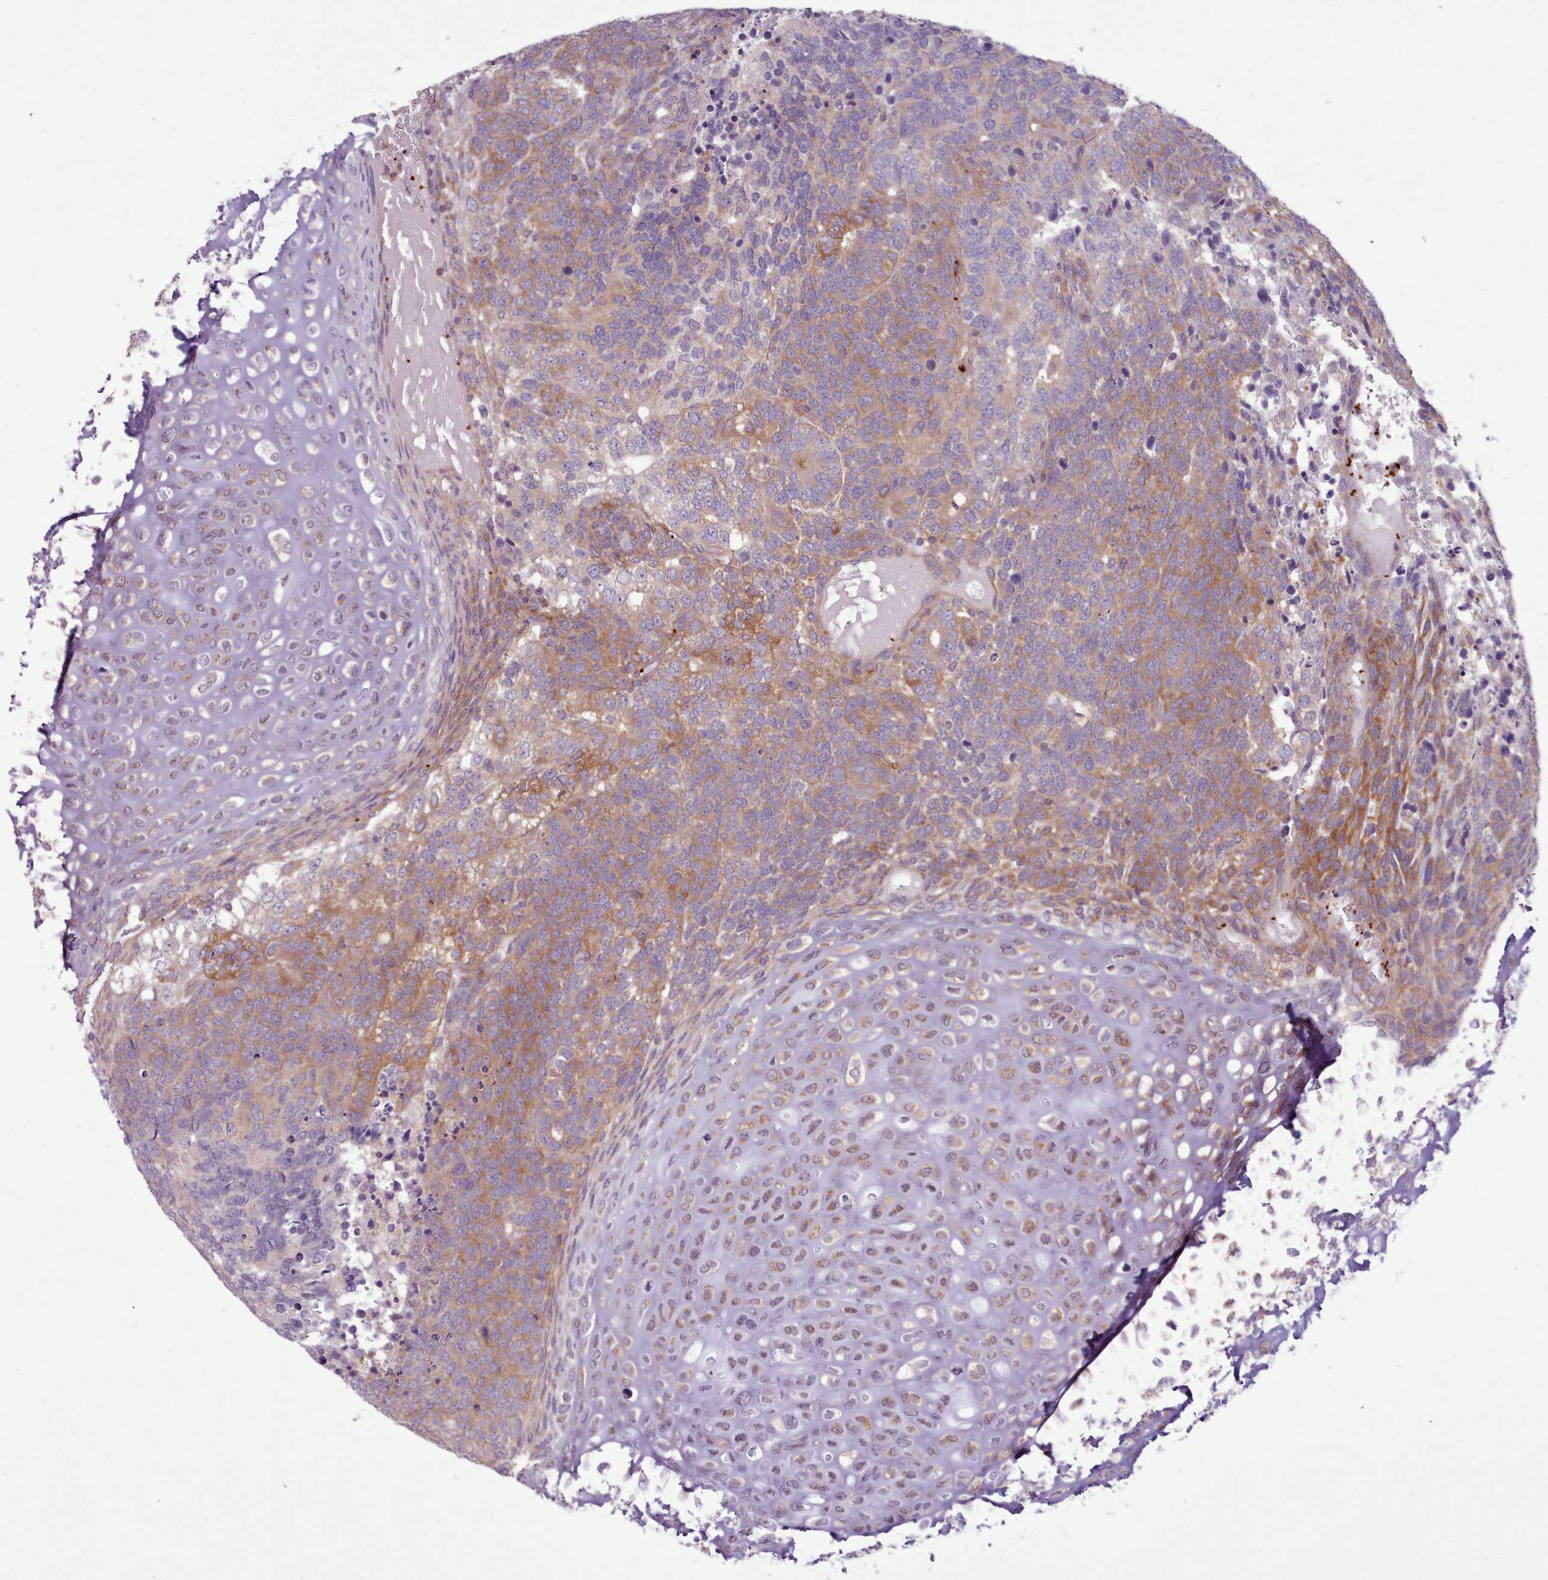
{"staining": {"intensity": "moderate", "quantity": "25%-75%", "location": "cytoplasmic/membranous"}, "tissue": "testis cancer", "cell_type": "Tumor cells", "image_type": "cancer", "snomed": [{"axis": "morphology", "description": "Carcinoma, Embryonal, NOS"}, {"axis": "topography", "description": "Testis"}], "caption": "A brown stain highlights moderate cytoplasmic/membranous positivity of a protein in human testis cancer tumor cells.", "gene": "NDST2", "patient": {"sex": "male", "age": 23}}